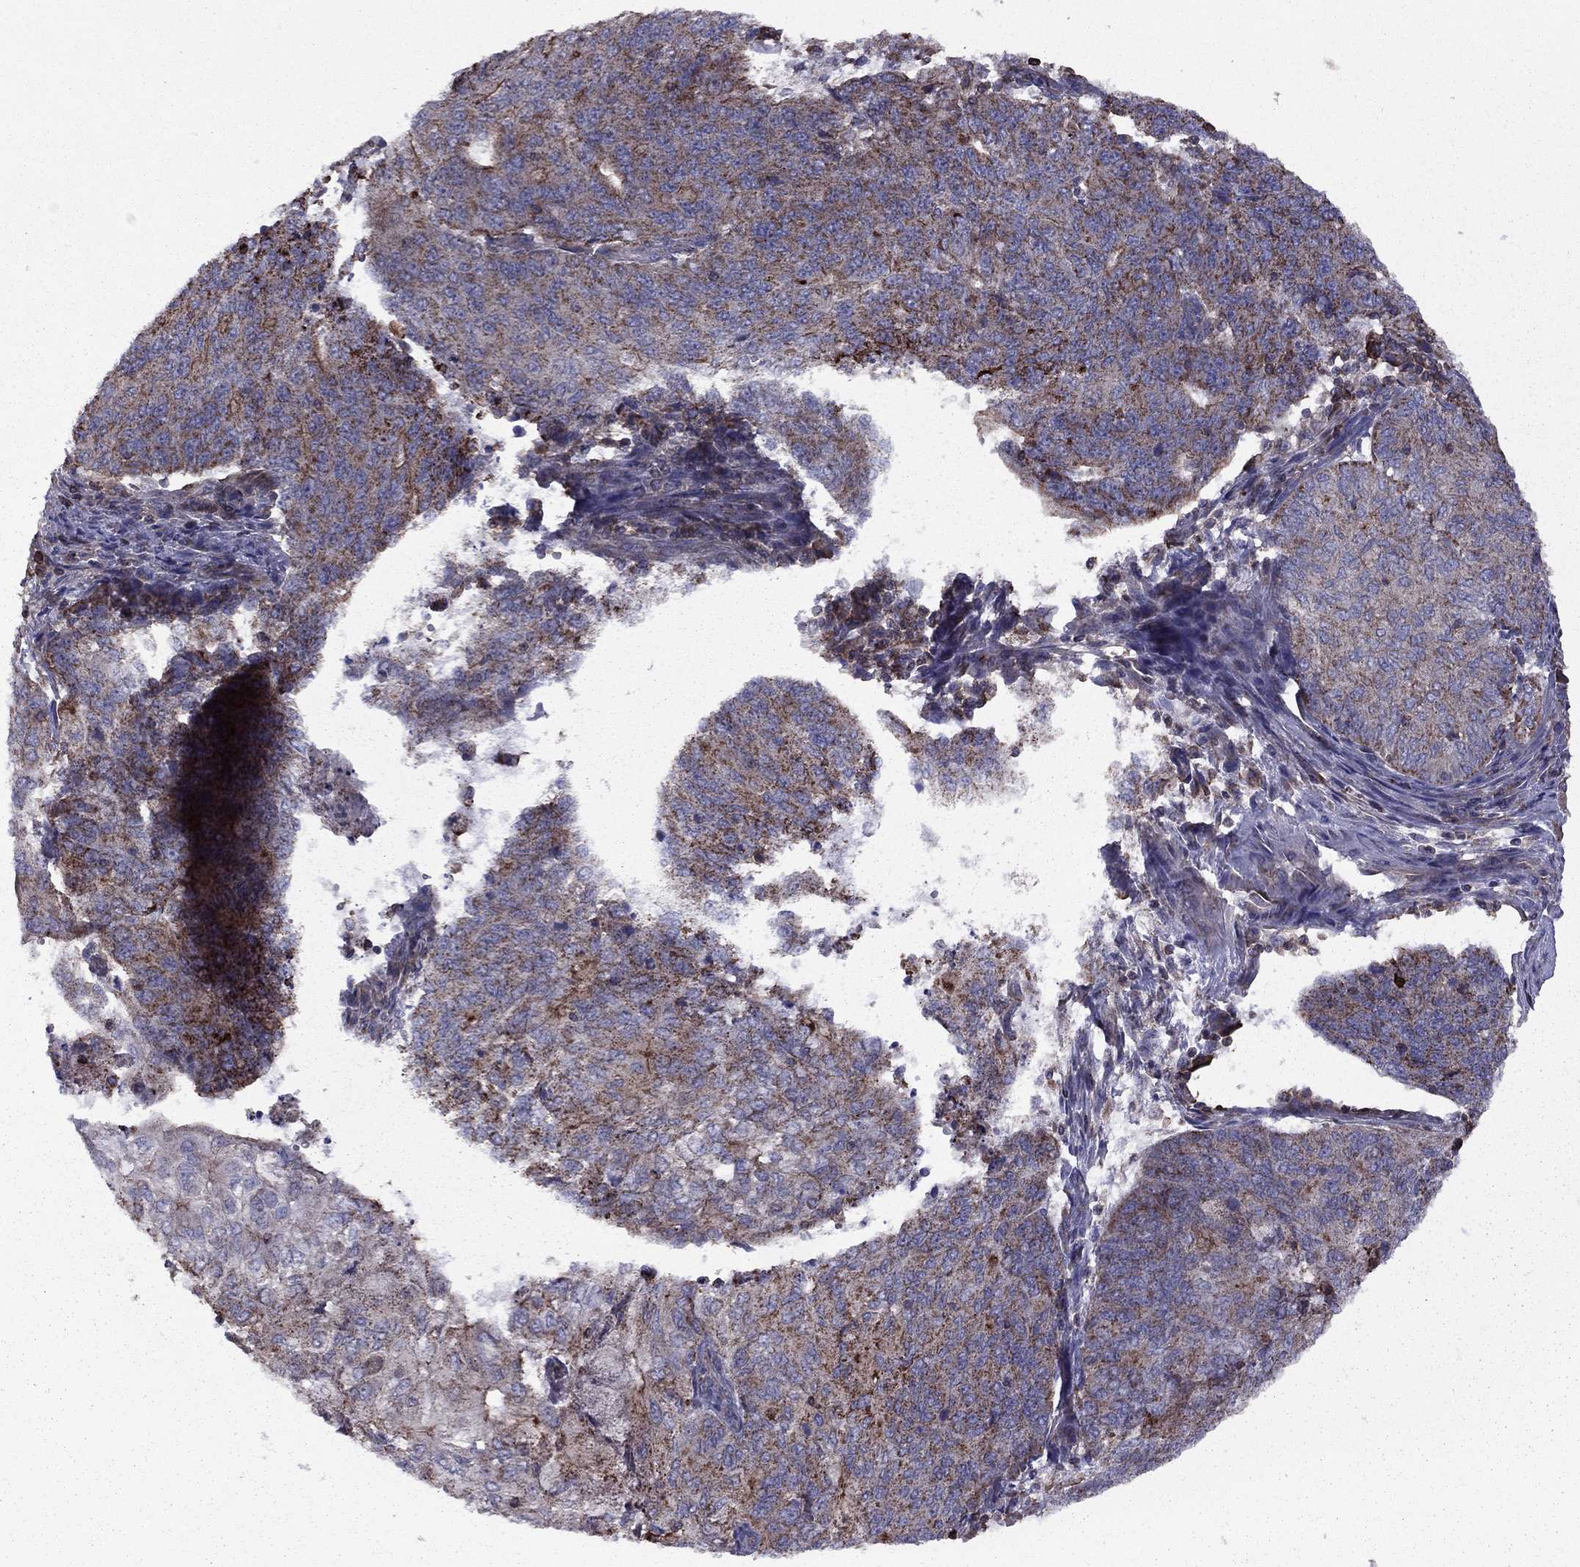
{"staining": {"intensity": "moderate", "quantity": "<25%", "location": "cytoplasmic/membranous"}, "tissue": "endometrial cancer", "cell_type": "Tumor cells", "image_type": "cancer", "snomed": [{"axis": "morphology", "description": "Adenocarcinoma, NOS"}, {"axis": "topography", "description": "Endometrium"}], "caption": "Brown immunohistochemical staining in adenocarcinoma (endometrial) displays moderate cytoplasmic/membranous expression in approximately <25% of tumor cells. Ihc stains the protein in brown and the nuclei are stained blue.", "gene": "ALG6", "patient": {"sex": "female", "age": 82}}